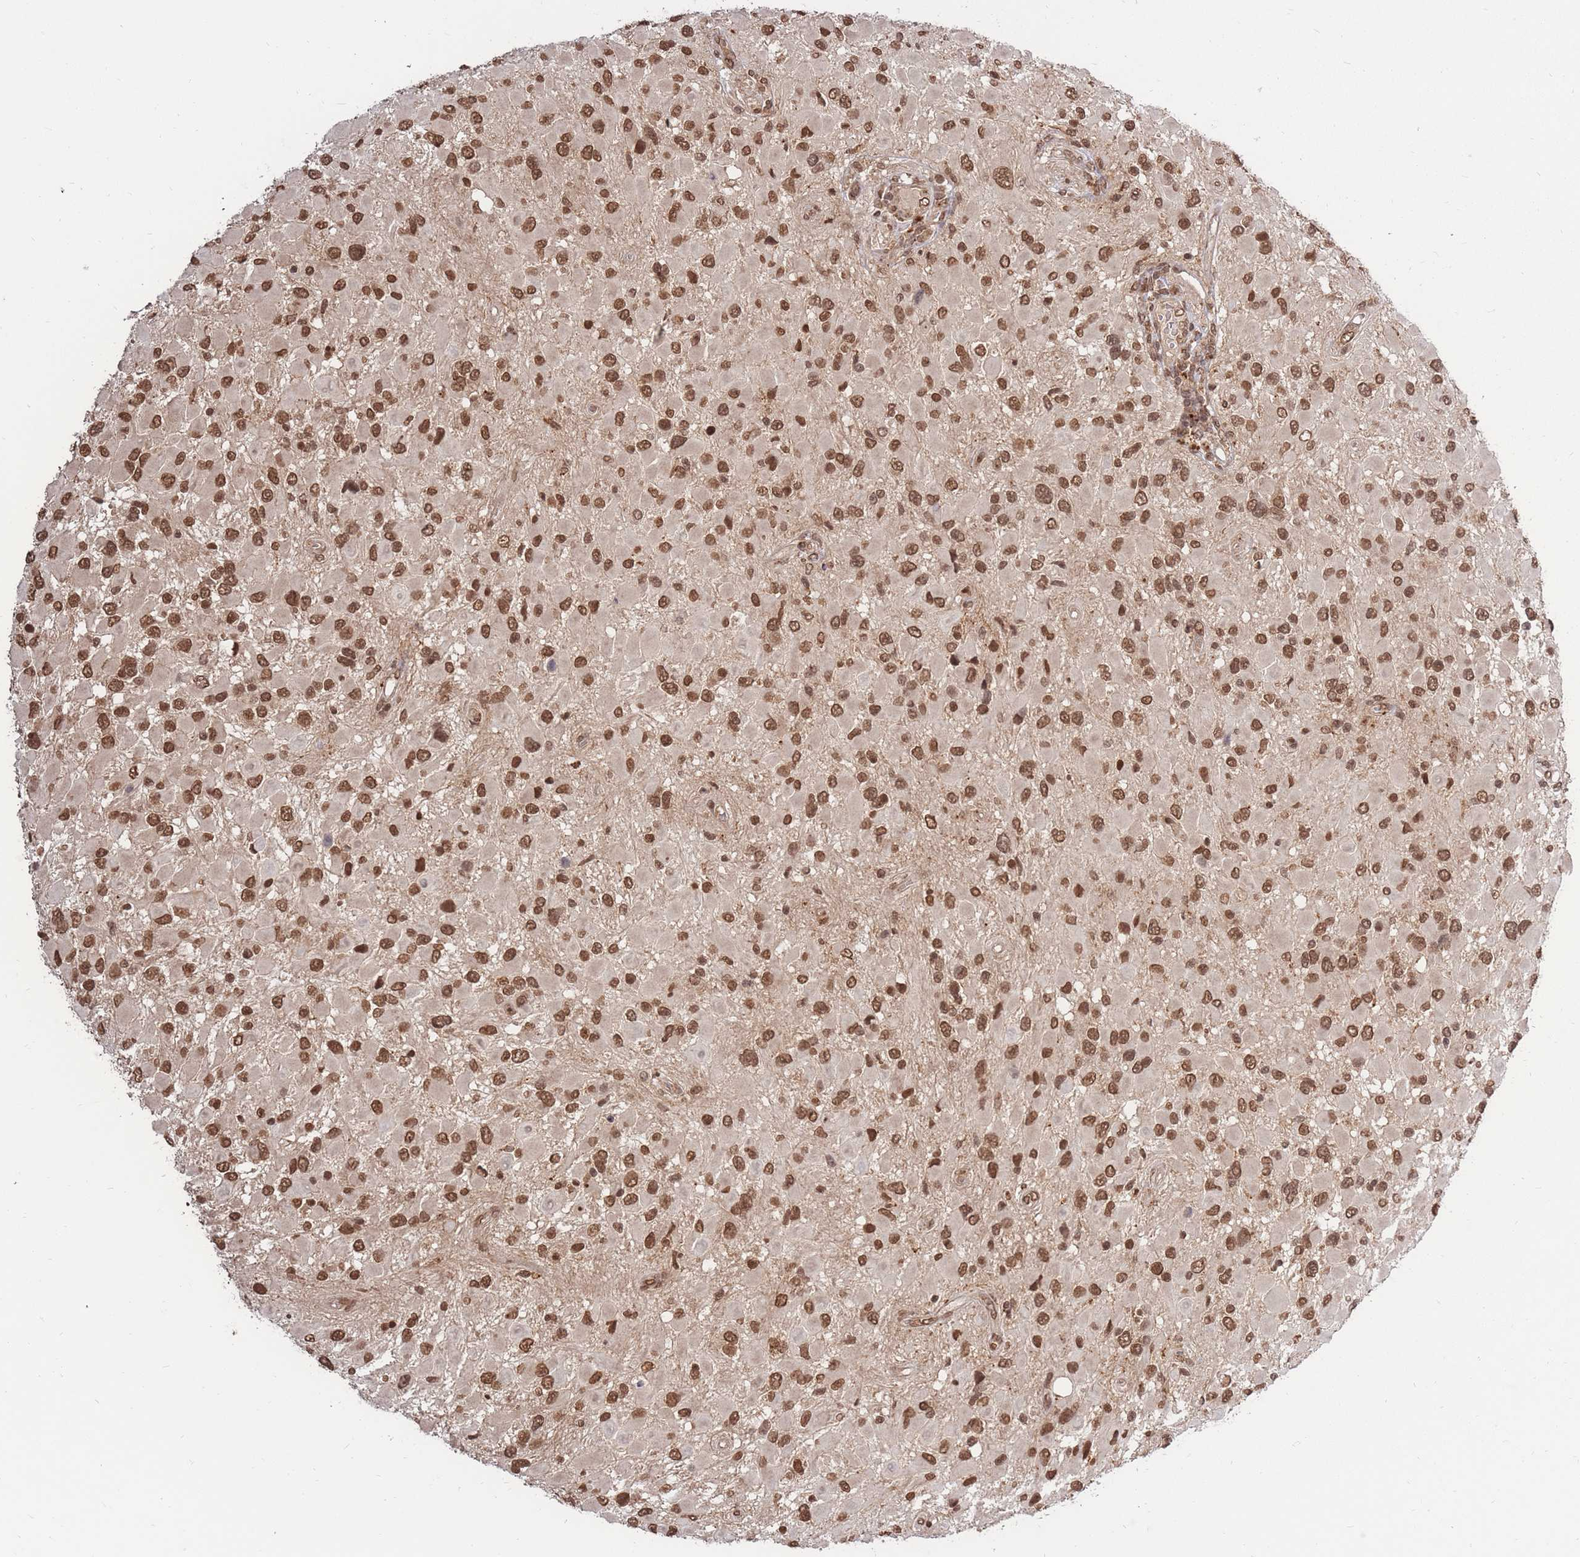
{"staining": {"intensity": "moderate", "quantity": ">75%", "location": "nuclear"}, "tissue": "glioma", "cell_type": "Tumor cells", "image_type": "cancer", "snomed": [{"axis": "morphology", "description": "Glioma, malignant, High grade"}, {"axis": "topography", "description": "Brain"}], "caption": "Brown immunohistochemical staining in malignant high-grade glioma reveals moderate nuclear positivity in approximately >75% of tumor cells.", "gene": "SRA1", "patient": {"sex": "male", "age": 53}}